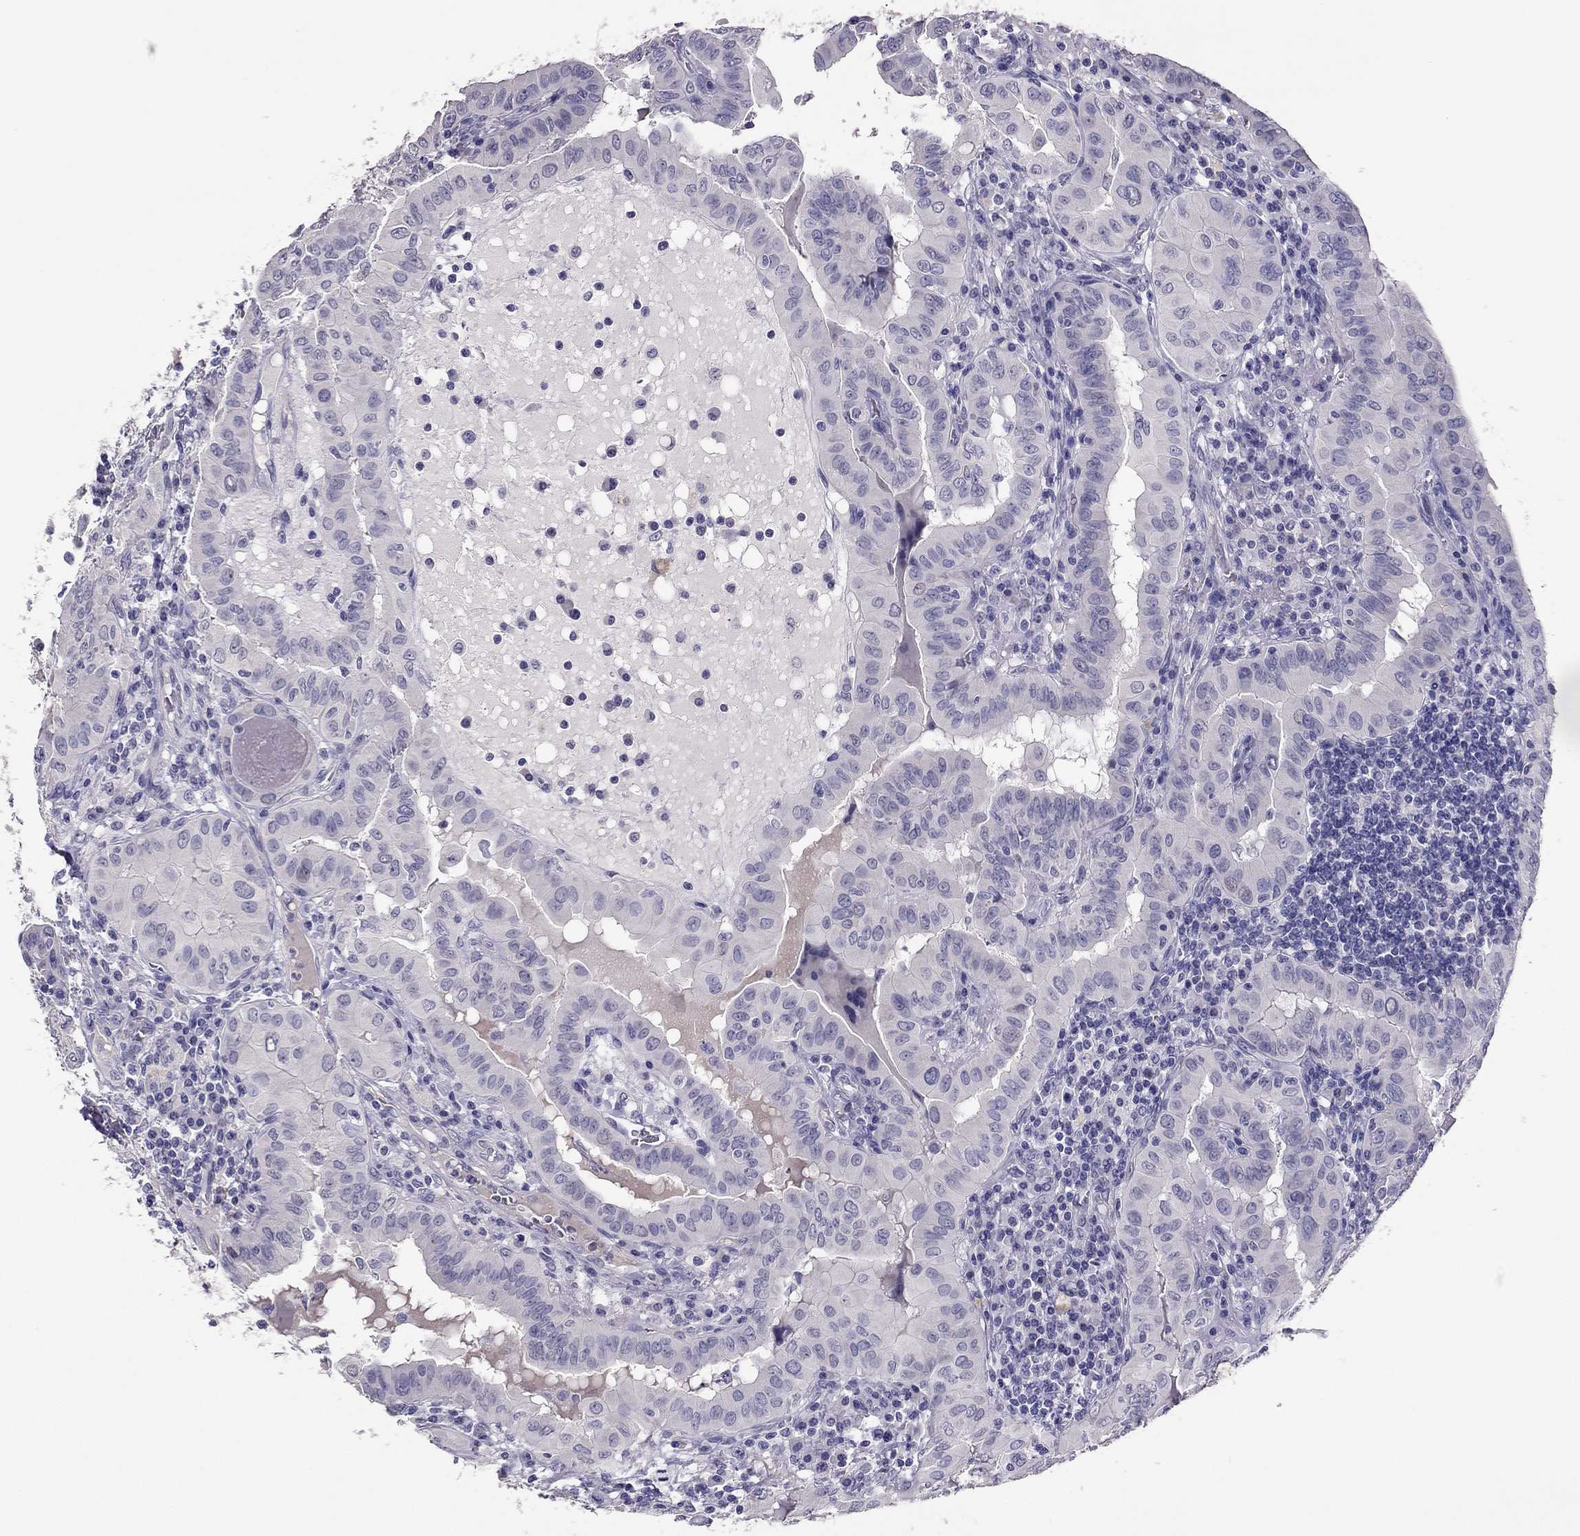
{"staining": {"intensity": "negative", "quantity": "none", "location": "none"}, "tissue": "thyroid cancer", "cell_type": "Tumor cells", "image_type": "cancer", "snomed": [{"axis": "morphology", "description": "Papillary adenocarcinoma, NOS"}, {"axis": "topography", "description": "Thyroid gland"}], "caption": "Tumor cells are negative for protein expression in human thyroid papillary adenocarcinoma.", "gene": "RHO", "patient": {"sex": "female", "age": 37}}